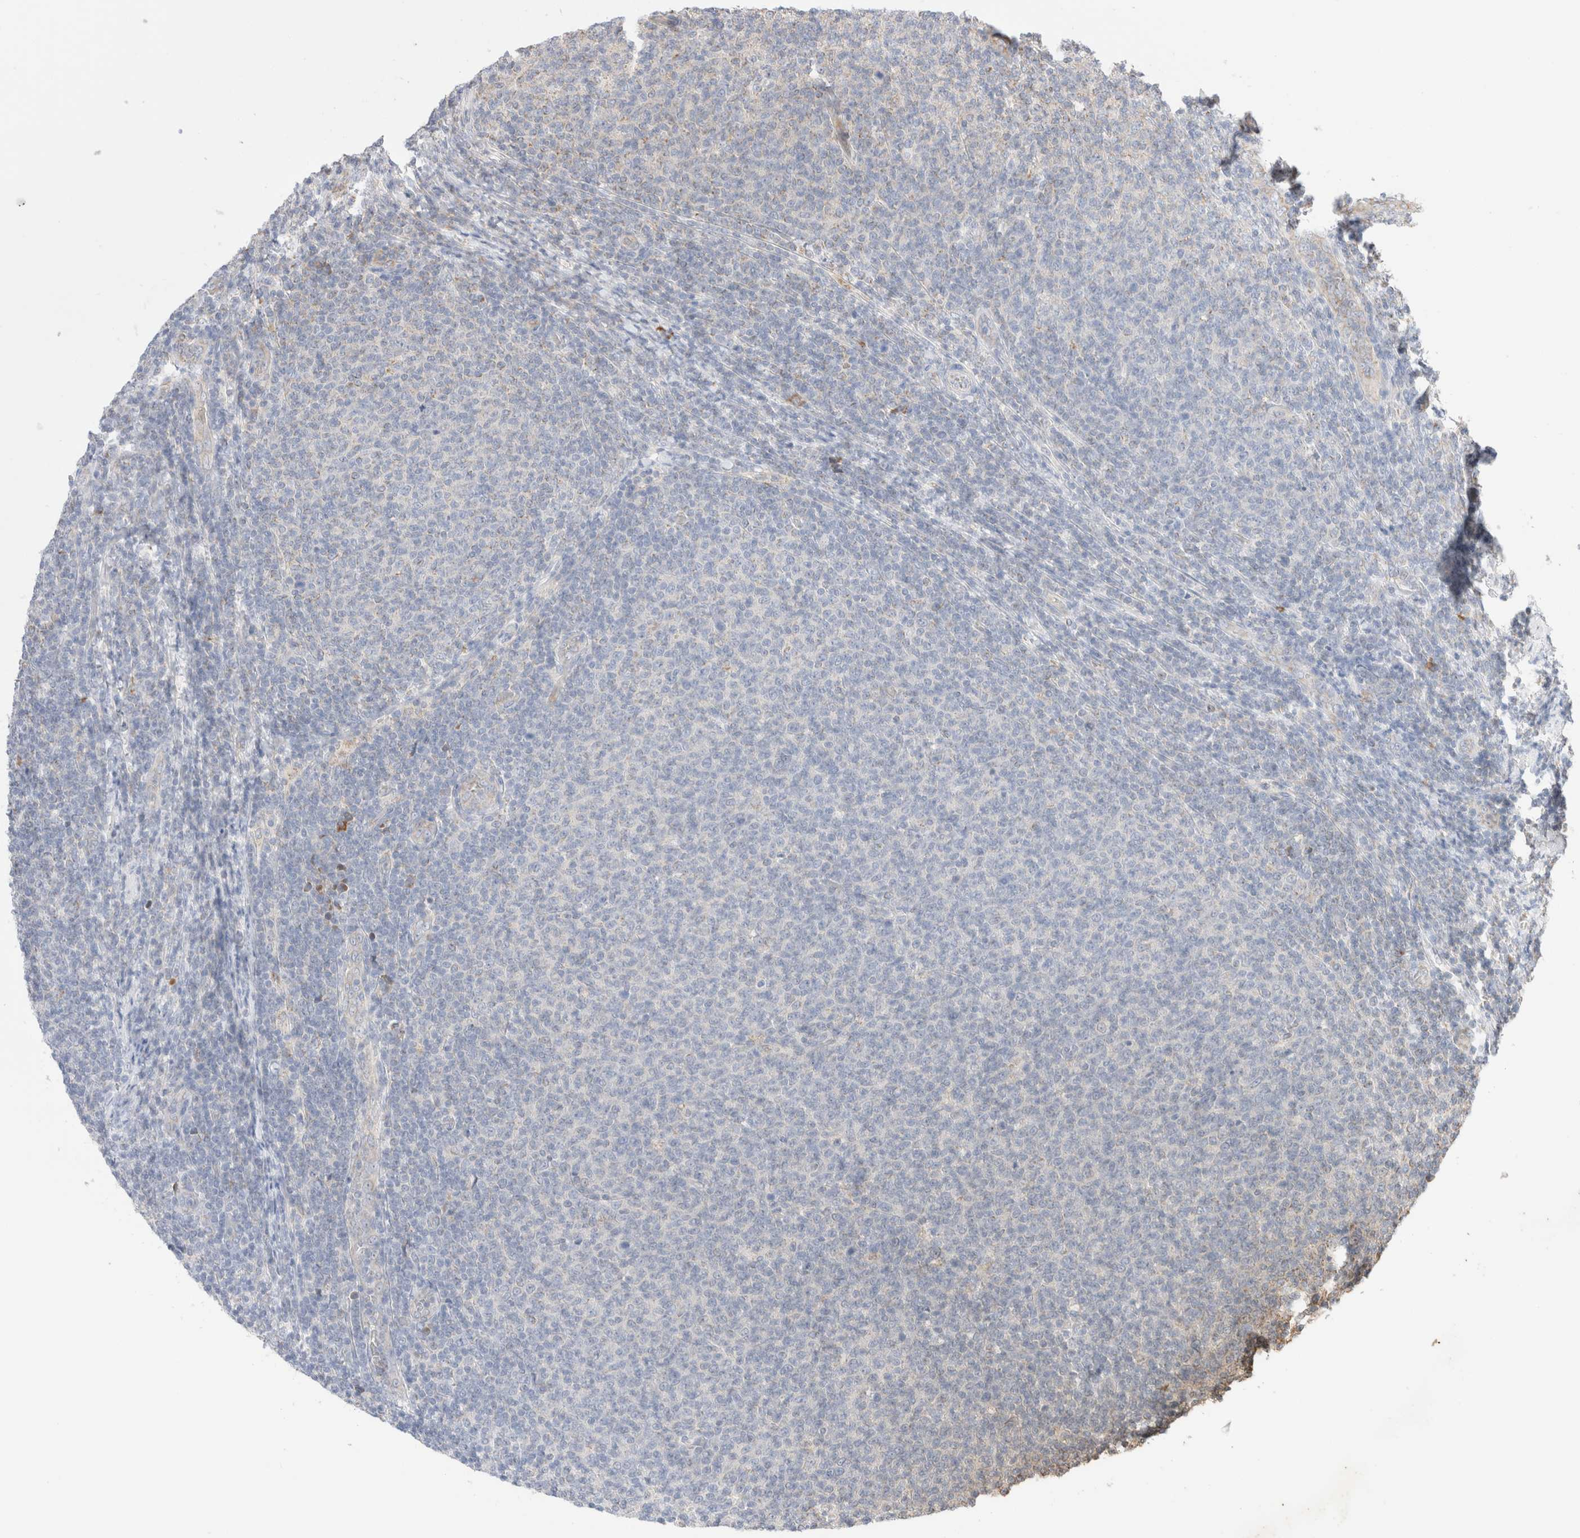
{"staining": {"intensity": "negative", "quantity": "none", "location": "none"}, "tissue": "lymphoma", "cell_type": "Tumor cells", "image_type": "cancer", "snomed": [{"axis": "morphology", "description": "Malignant lymphoma, non-Hodgkin's type, Low grade"}, {"axis": "topography", "description": "Lymph node"}], "caption": "Tumor cells show no significant protein expression in lymphoma. Brightfield microscopy of immunohistochemistry (IHC) stained with DAB (3,3'-diaminobenzidine) (brown) and hematoxylin (blue), captured at high magnification.", "gene": "UTS2B", "patient": {"sex": "male", "age": 66}}